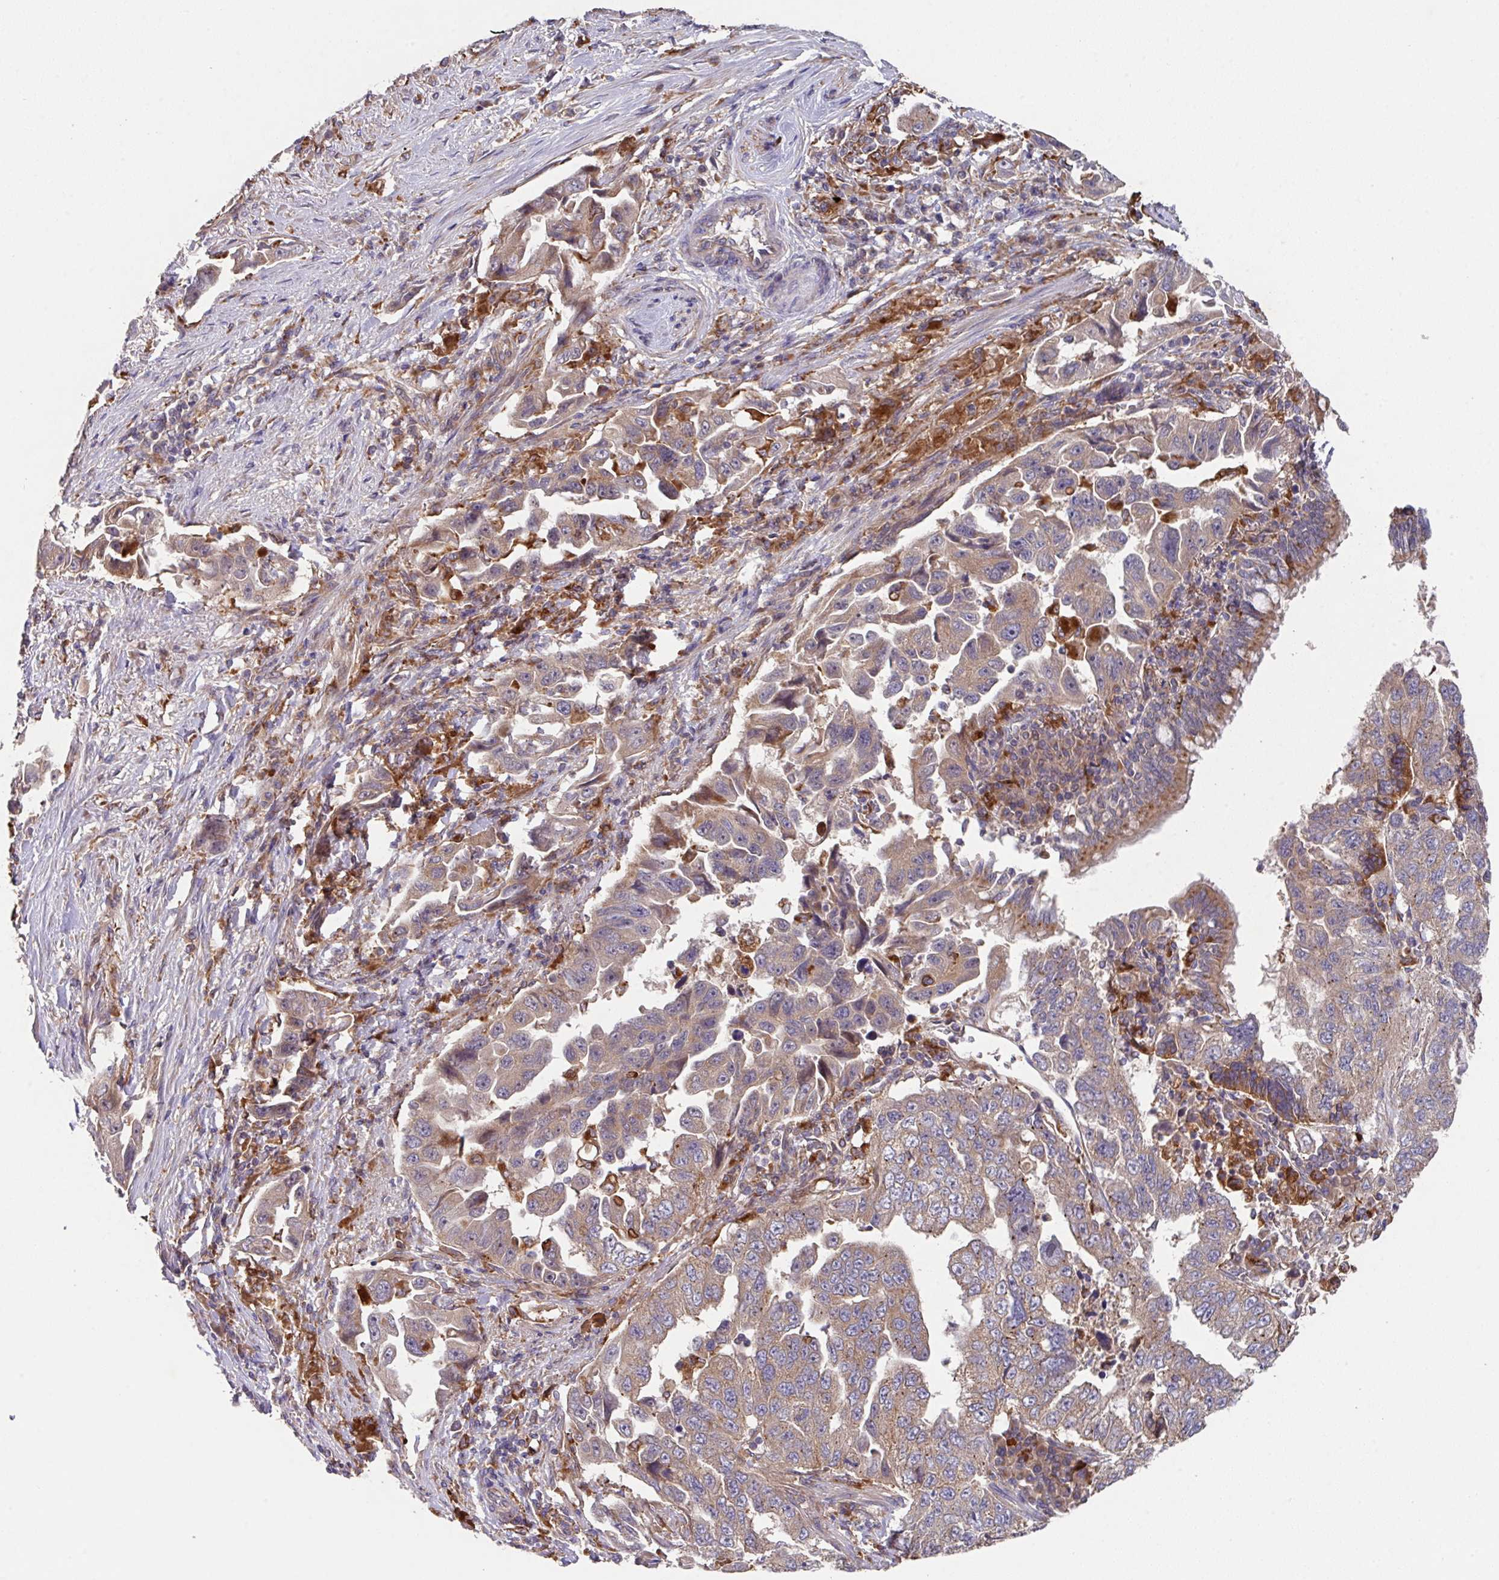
{"staining": {"intensity": "moderate", "quantity": ">75%", "location": "cytoplasmic/membranous"}, "tissue": "lung cancer", "cell_type": "Tumor cells", "image_type": "cancer", "snomed": [{"axis": "morphology", "description": "Adenocarcinoma, NOS"}, {"axis": "topography", "description": "Lung"}], "caption": "Adenocarcinoma (lung) was stained to show a protein in brown. There is medium levels of moderate cytoplasmic/membranous expression in approximately >75% of tumor cells.", "gene": "TRIM14", "patient": {"sex": "female", "age": 51}}